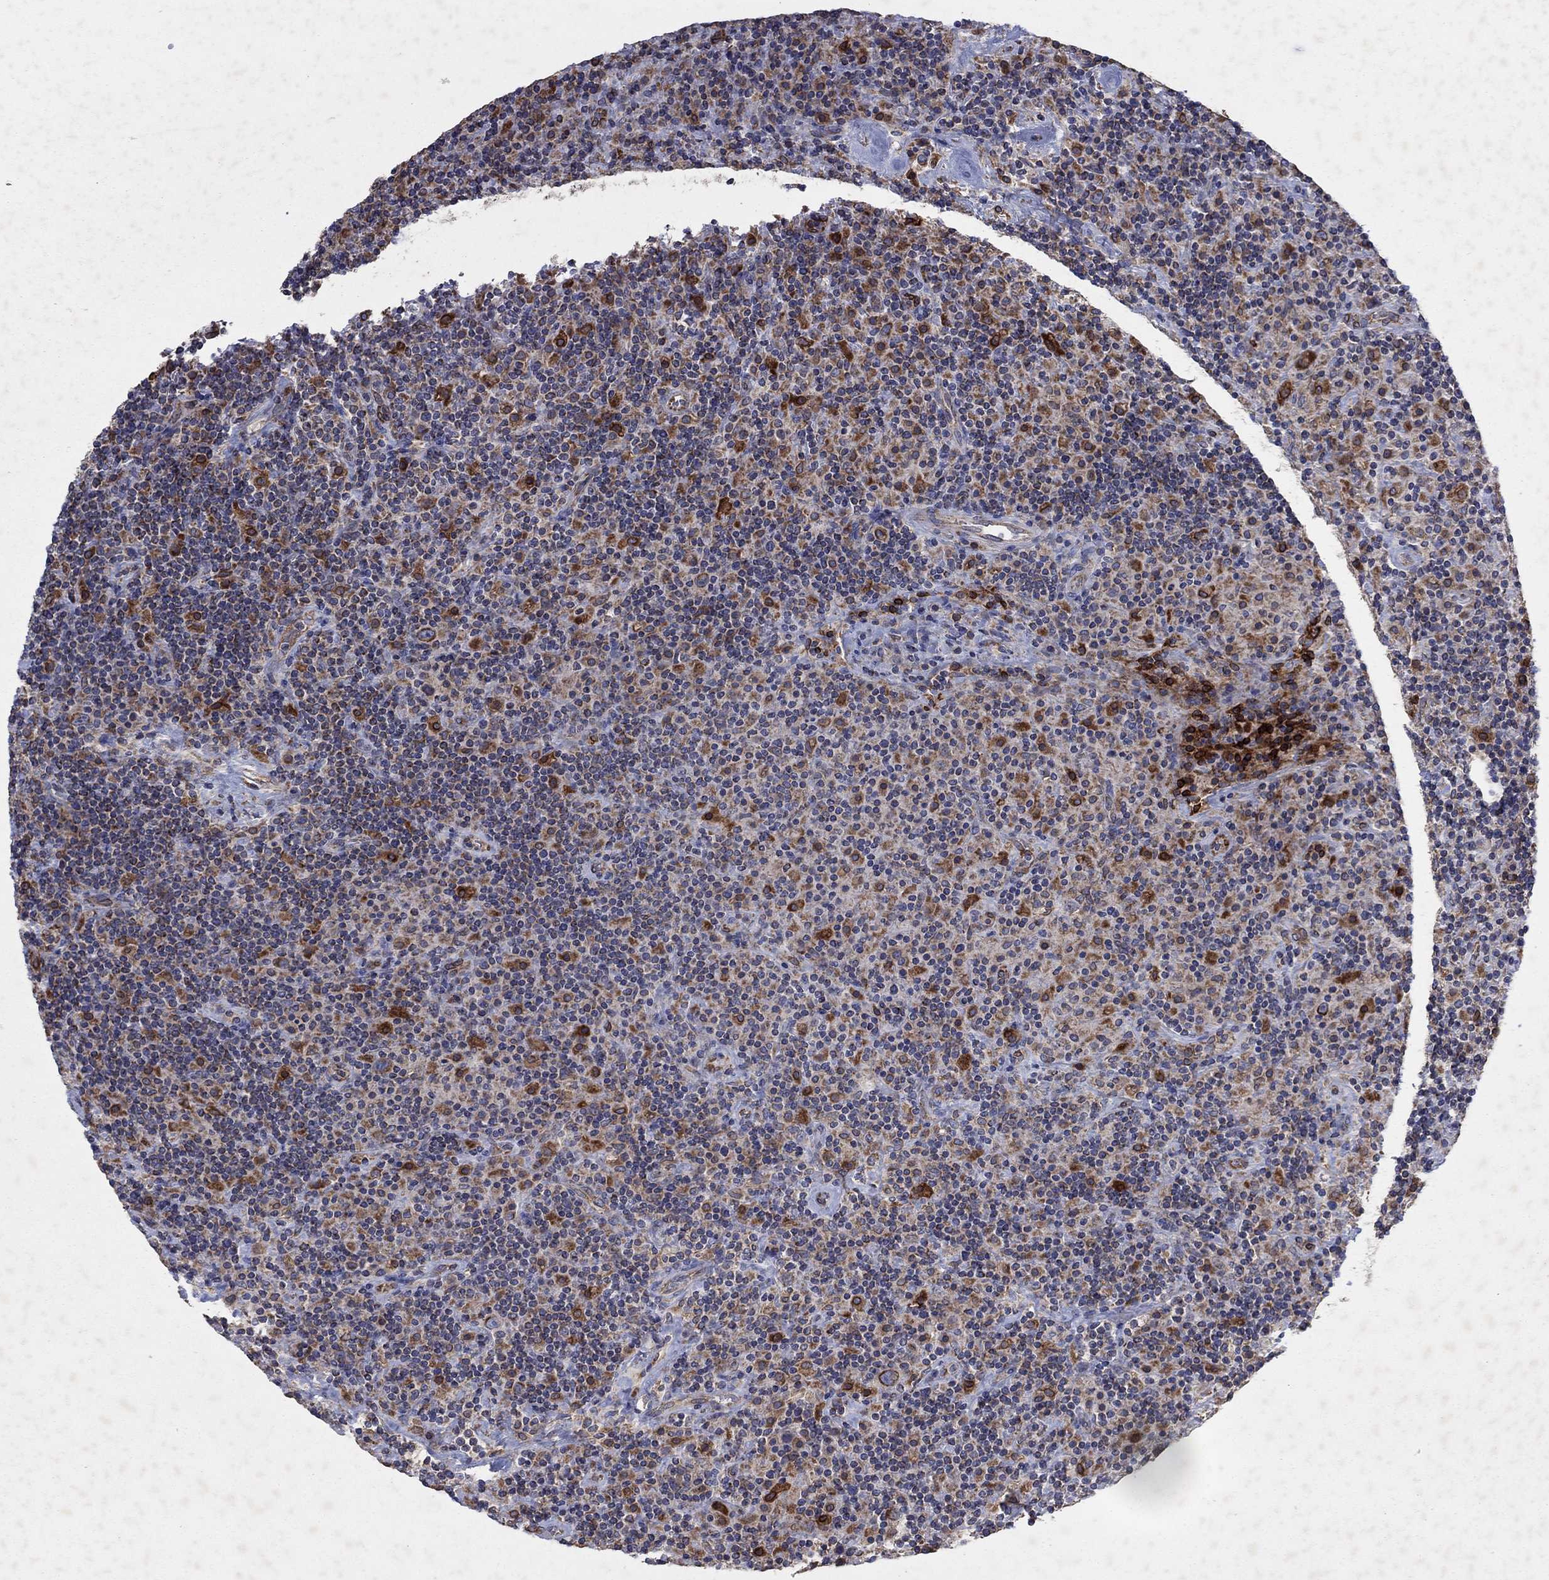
{"staining": {"intensity": "strong", "quantity": ">75%", "location": "cytoplasmic/membranous"}, "tissue": "lymphoma", "cell_type": "Tumor cells", "image_type": "cancer", "snomed": [{"axis": "morphology", "description": "Hodgkin's disease, NOS"}, {"axis": "topography", "description": "Lymph node"}], "caption": "Lymphoma stained with immunohistochemistry (IHC) displays strong cytoplasmic/membranous positivity in about >75% of tumor cells. (Brightfield microscopy of DAB IHC at high magnification).", "gene": "NCEH1", "patient": {"sex": "male", "age": 70}}